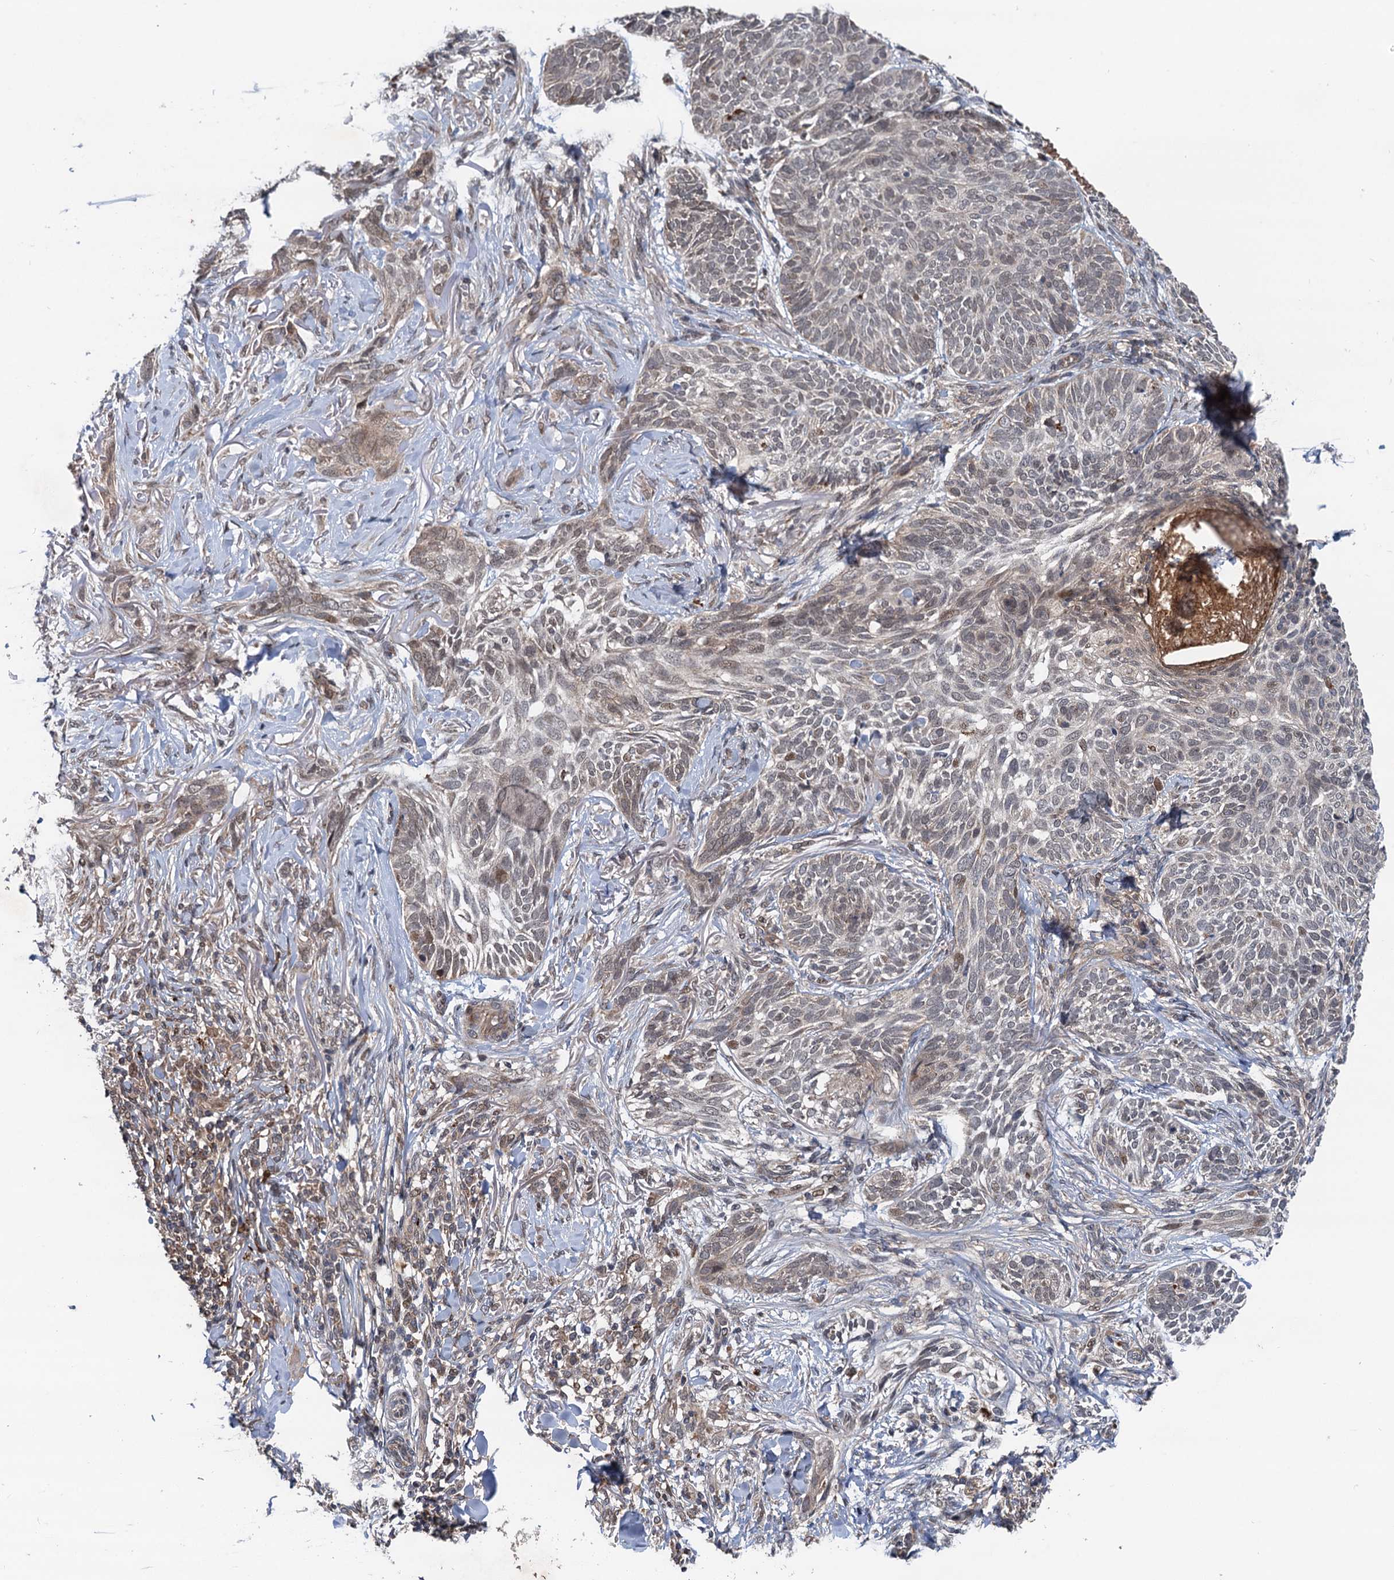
{"staining": {"intensity": "weak", "quantity": "<25%", "location": "nuclear"}, "tissue": "skin cancer", "cell_type": "Tumor cells", "image_type": "cancer", "snomed": [{"axis": "morphology", "description": "Normal tissue, NOS"}, {"axis": "morphology", "description": "Basal cell carcinoma"}, {"axis": "topography", "description": "Skin"}], "caption": "The histopathology image exhibits no staining of tumor cells in basal cell carcinoma (skin).", "gene": "NLRP10", "patient": {"sex": "male", "age": 66}}